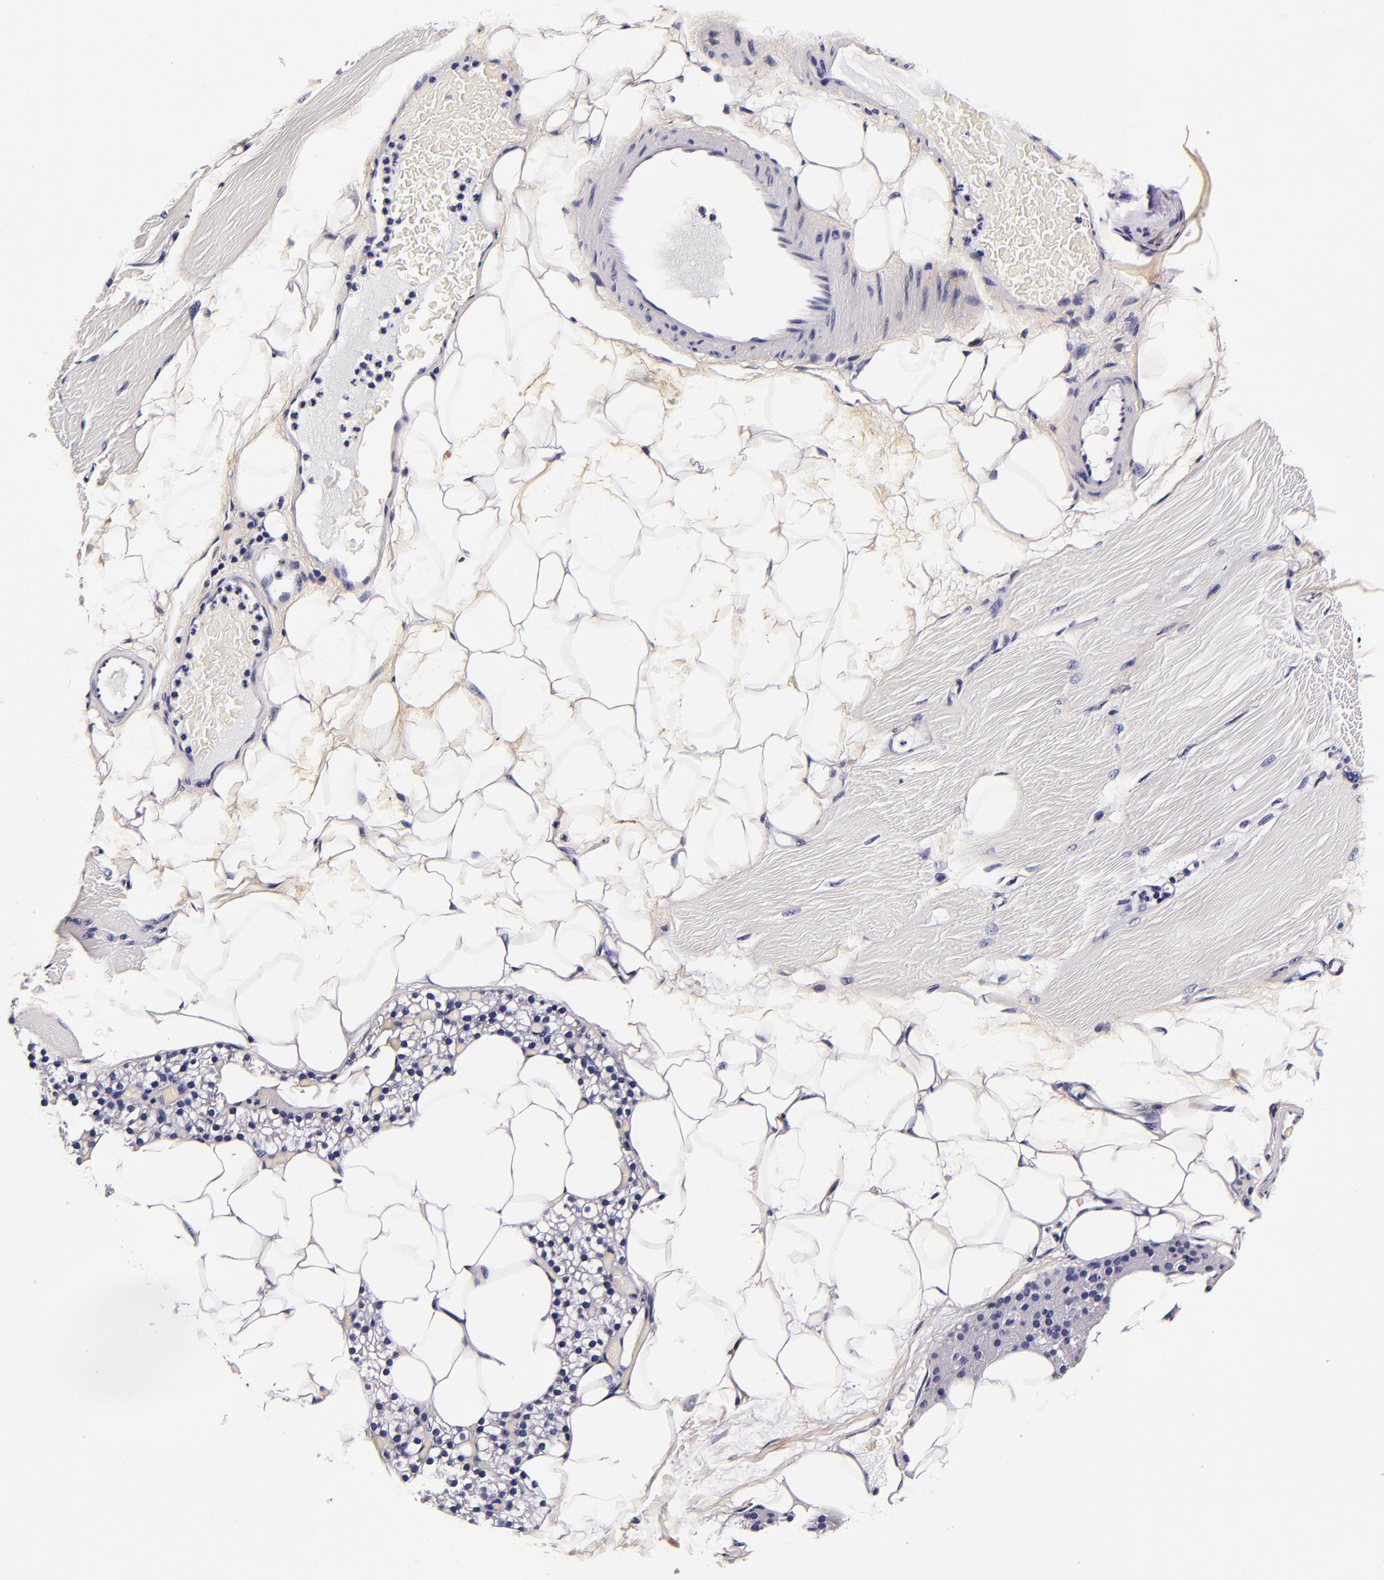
{"staining": {"intensity": "negative", "quantity": "none", "location": "none"}, "tissue": "skeletal muscle", "cell_type": "Myocytes", "image_type": "normal", "snomed": [{"axis": "morphology", "description": "Normal tissue, NOS"}, {"axis": "topography", "description": "Skeletal muscle"}, {"axis": "topography", "description": "Parathyroid gland"}], "caption": "Human skeletal muscle stained for a protein using immunohistochemistry exhibits no expression in myocytes.", "gene": "FBN1", "patient": {"sex": "female", "age": 37}}